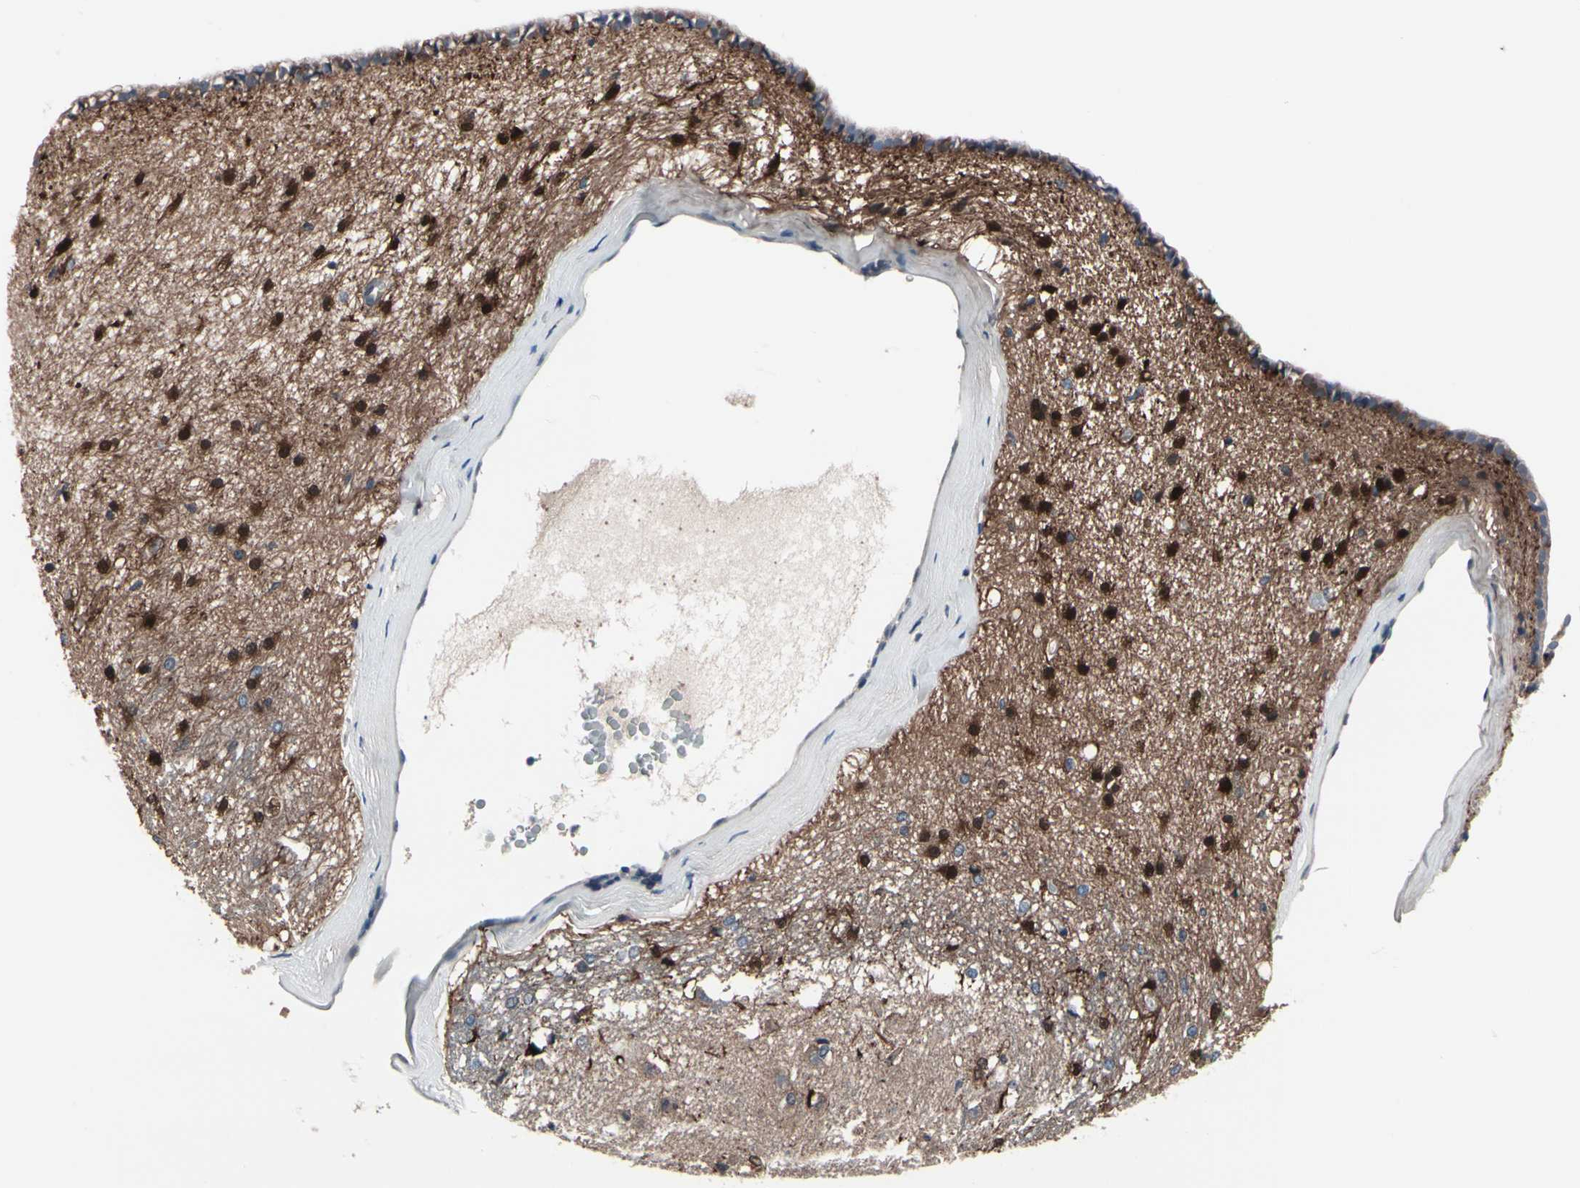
{"staining": {"intensity": "strong", "quantity": "25%-75%", "location": "cytoplasmic/membranous"}, "tissue": "hippocampus", "cell_type": "Glial cells", "image_type": "normal", "snomed": [{"axis": "morphology", "description": "Normal tissue, NOS"}, {"axis": "topography", "description": "Hippocampus"}], "caption": "The photomicrograph reveals staining of unremarkable hippocampus, revealing strong cytoplasmic/membranous protein staining (brown color) within glial cells. Using DAB (brown) and hematoxylin (blue) stains, captured at high magnification using brightfield microscopy.", "gene": "PRDX6", "patient": {"sex": "female", "age": 19}}